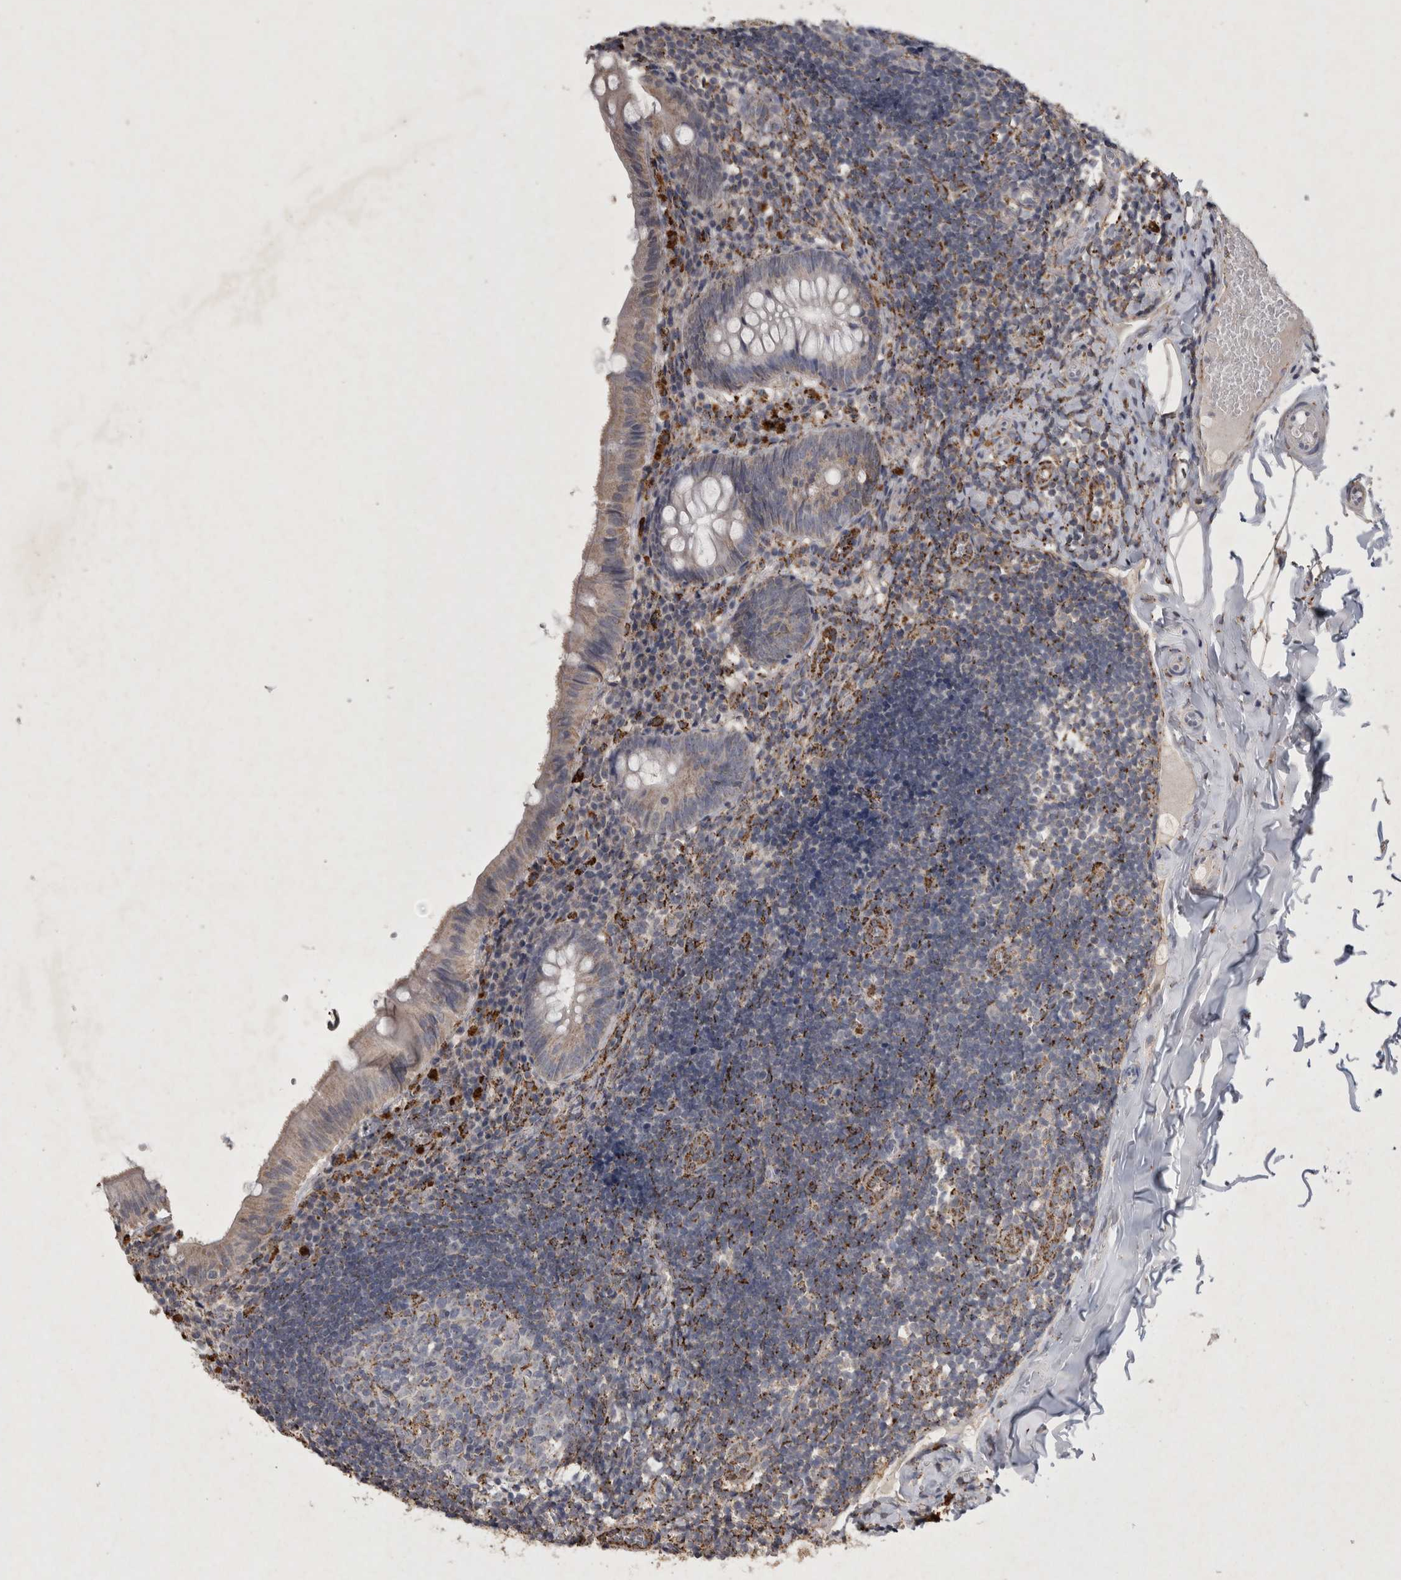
{"staining": {"intensity": "moderate", "quantity": ">75%", "location": "cytoplasmic/membranous"}, "tissue": "appendix", "cell_type": "Glandular cells", "image_type": "normal", "snomed": [{"axis": "morphology", "description": "Normal tissue, NOS"}, {"axis": "topography", "description": "Appendix"}], "caption": "Human appendix stained for a protein (brown) demonstrates moderate cytoplasmic/membranous positive positivity in about >75% of glandular cells.", "gene": "DKK3", "patient": {"sex": "male", "age": 8}}